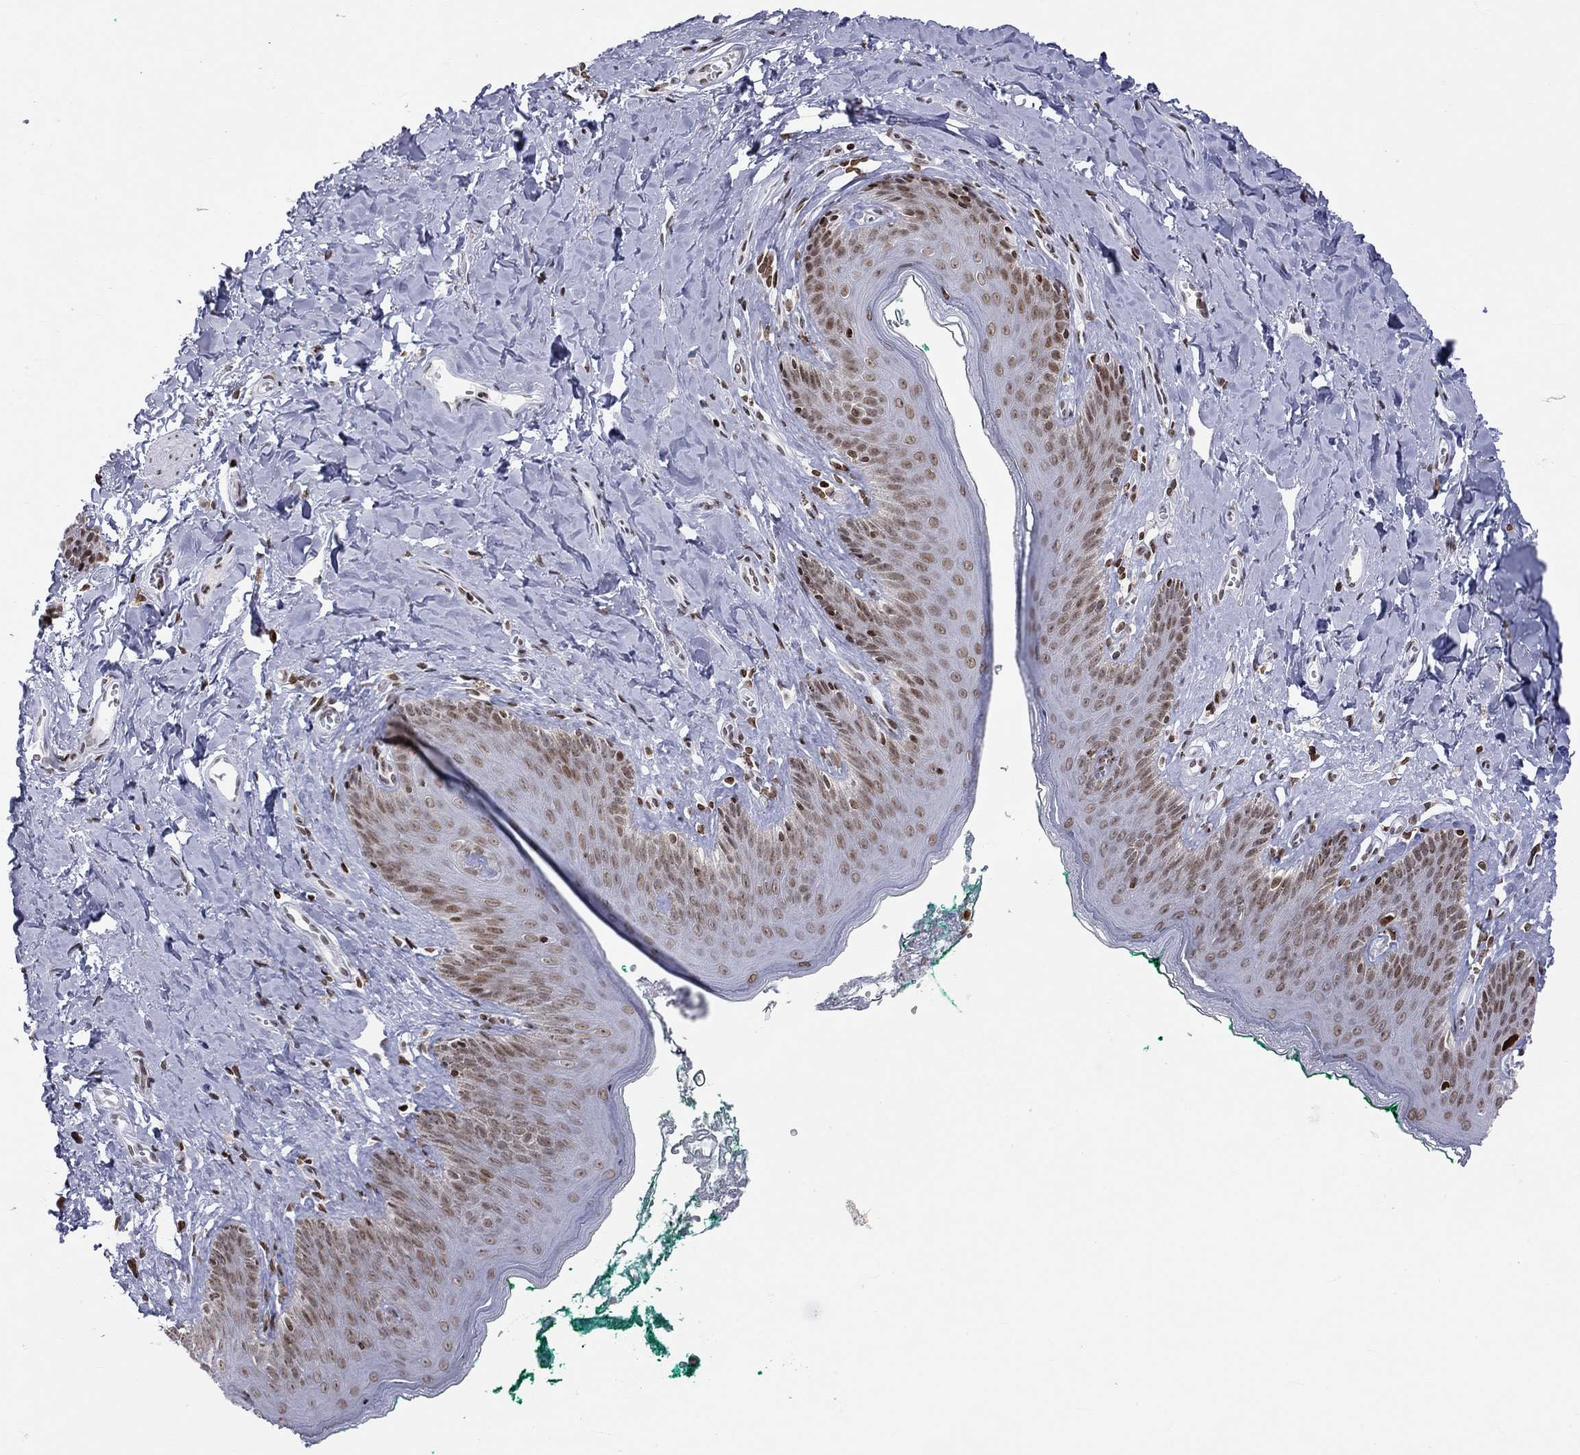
{"staining": {"intensity": "moderate", "quantity": ">75%", "location": "nuclear"}, "tissue": "skin", "cell_type": "Epidermal cells", "image_type": "normal", "snomed": [{"axis": "morphology", "description": "Normal tissue, NOS"}, {"axis": "topography", "description": "Vulva"}], "caption": "Epidermal cells demonstrate medium levels of moderate nuclear positivity in about >75% of cells in normal skin.", "gene": "H2AX", "patient": {"sex": "female", "age": 66}}